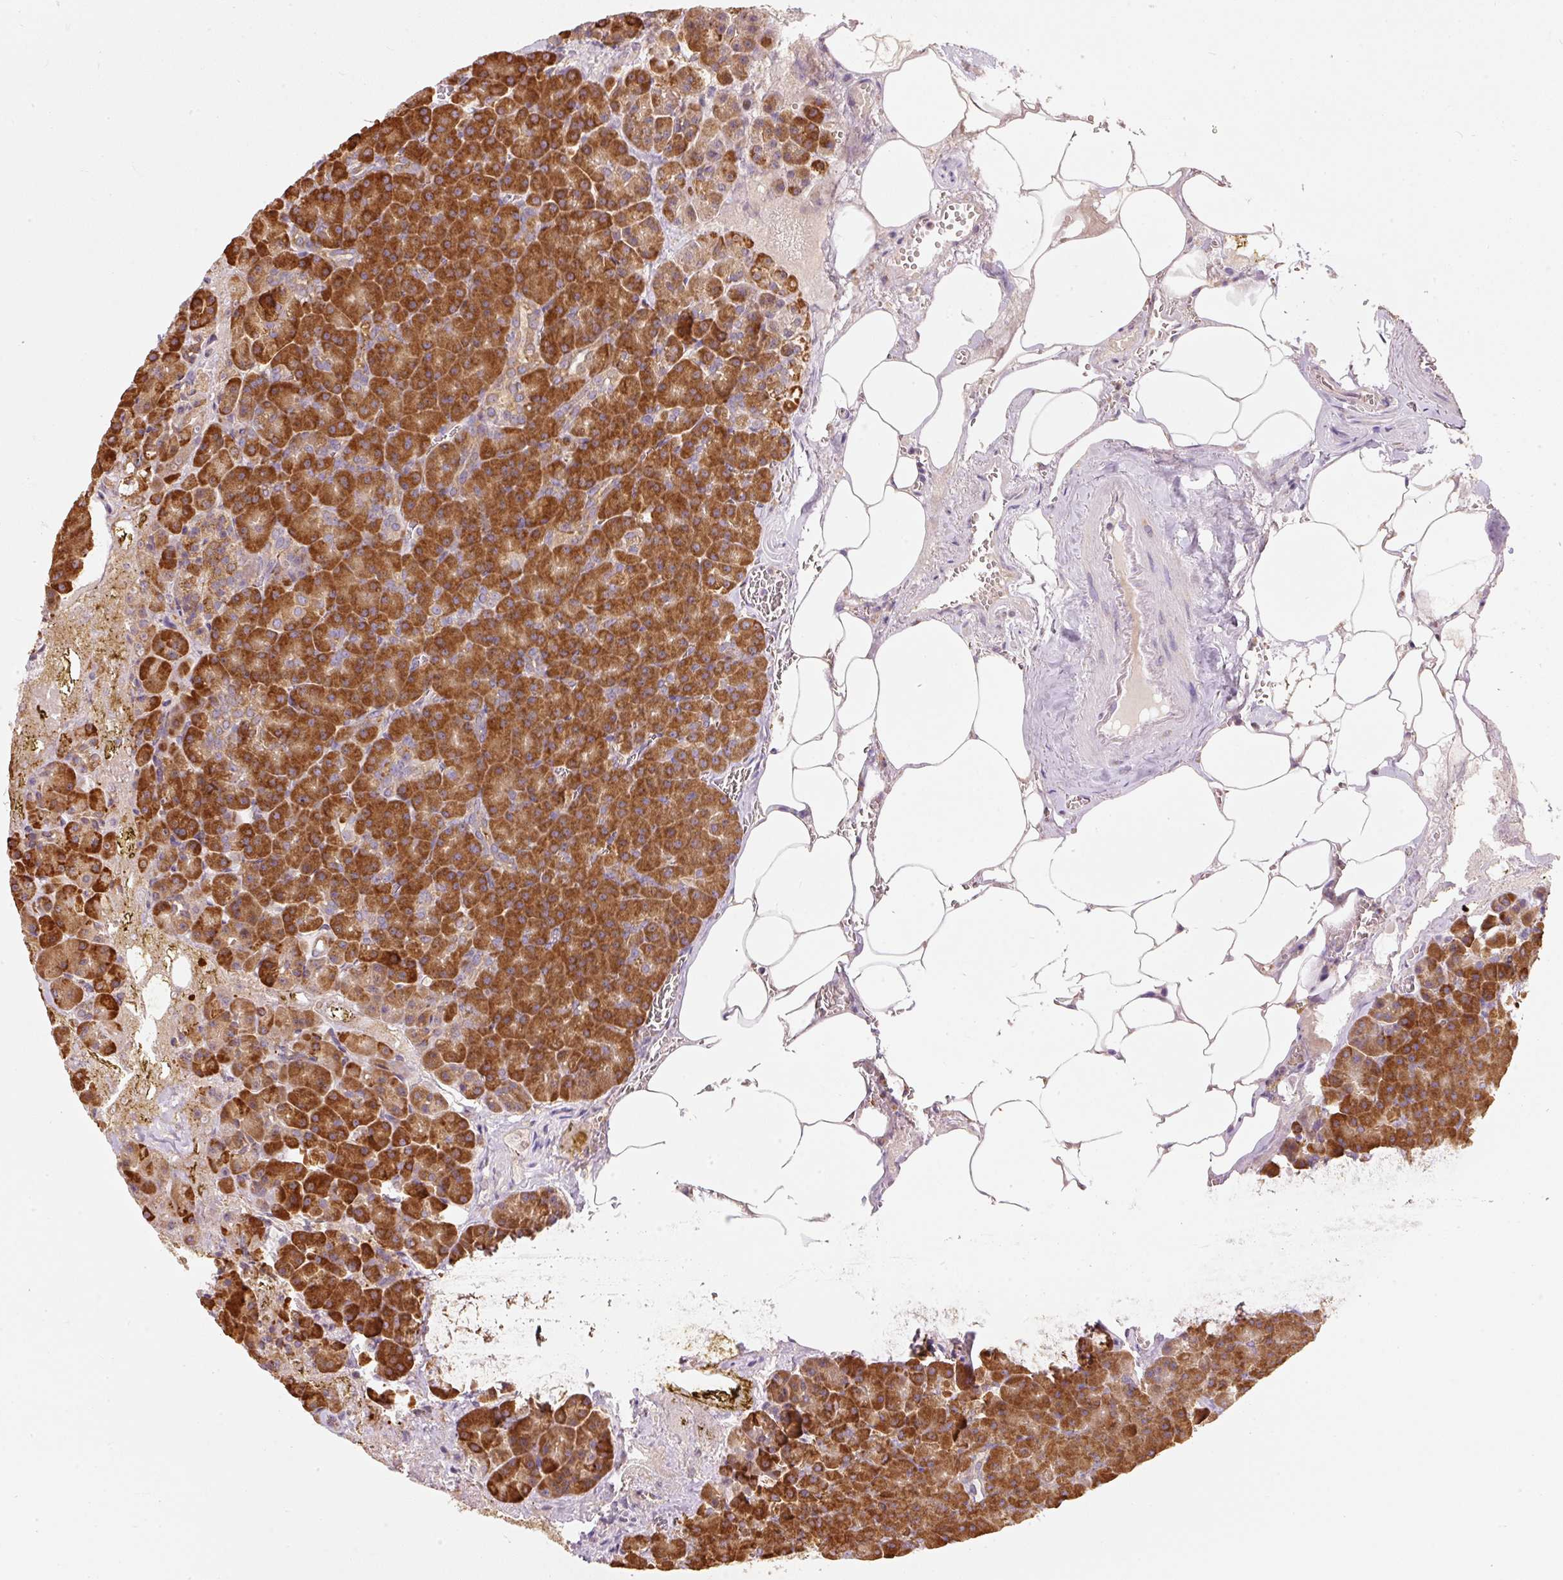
{"staining": {"intensity": "strong", "quantity": ">75%", "location": "cytoplasmic/membranous"}, "tissue": "pancreas", "cell_type": "Exocrine glandular cells", "image_type": "normal", "snomed": [{"axis": "morphology", "description": "Normal tissue, NOS"}, {"axis": "topography", "description": "Pancreas"}], "caption": "Protein analysis of unremarkable pancreas reveals strong cytoplasmic/membranous staining in about >75% of exocrine glandular cells.", "gene": "MORN4", "patient": {"sex": "female", "age": 74}}